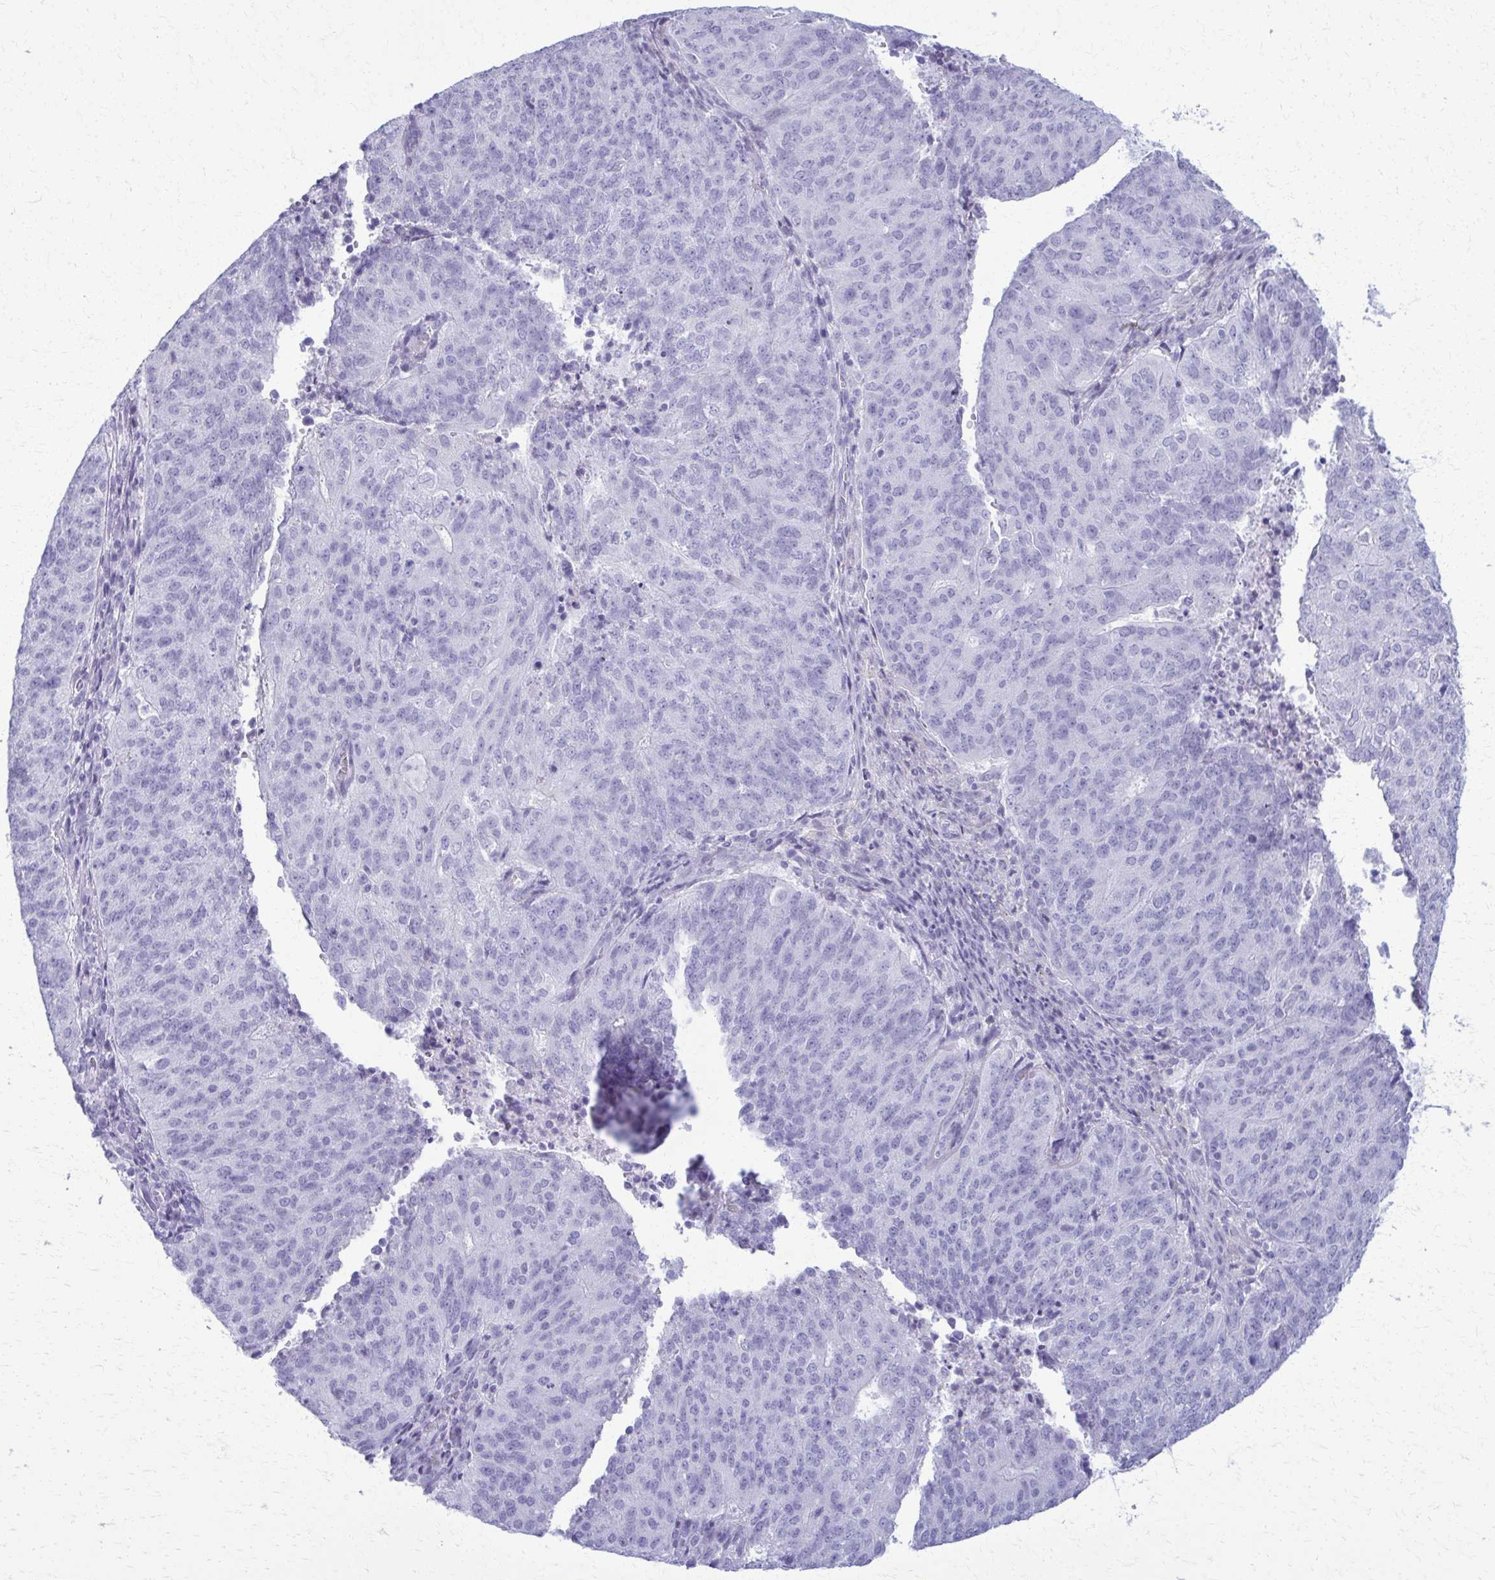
{"staining": {"intensity": "negative", "quantity": "none", "location": "none"}, "tissue": "endometrial cancer", "cell_type": "Tumor cells", "image_type": "cancer", "snomed": [{"axis": "morphology", "description": "Adenocarcinoma, NOS"}, {"axis": "topography", "description": "Endometrium"}], "caption": "A photomicrograph of human endometrial adenocarcinoma is negative for staining in tumor cells.", "gene": "ACSM2B", "patient": {"sex": "female", "age": 82}}